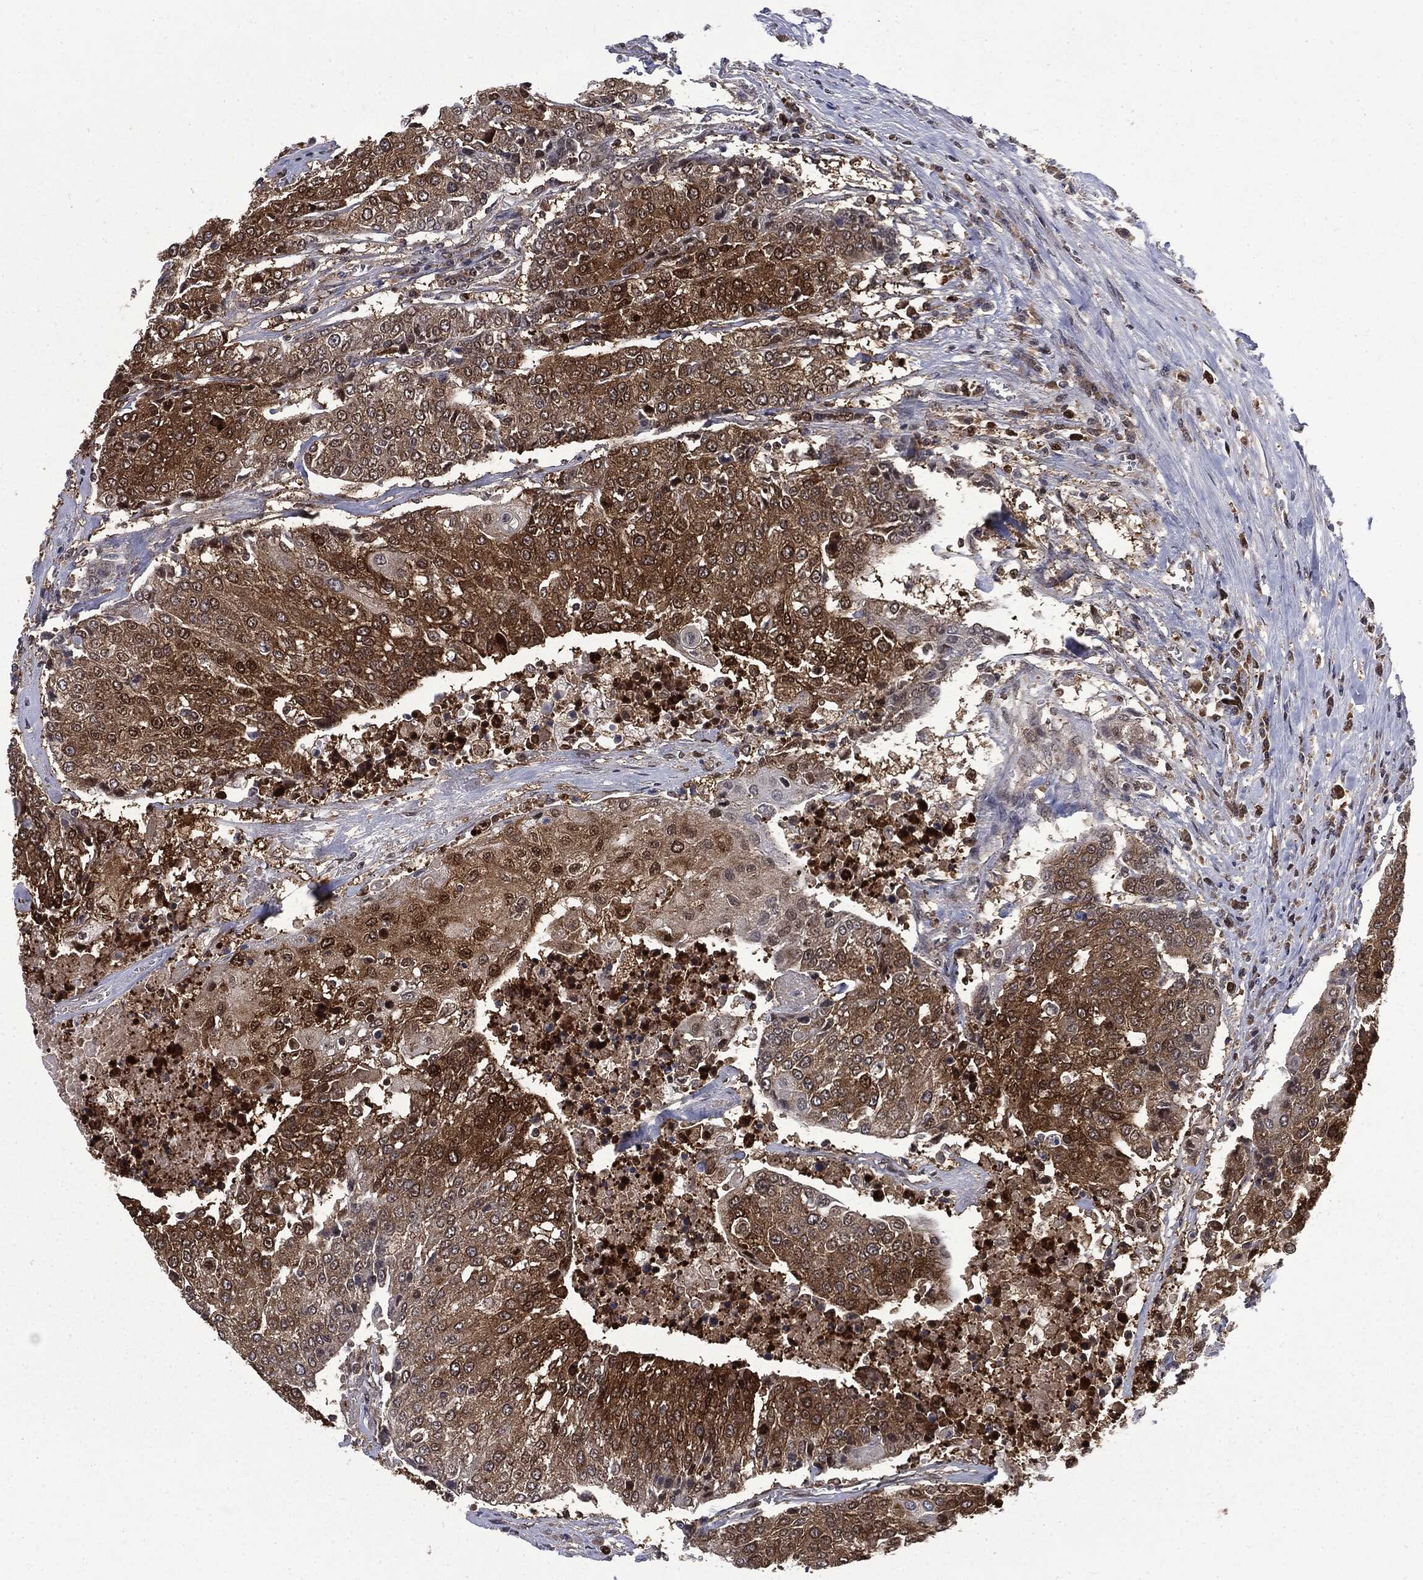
{"staining": {"intensity": "strong", "quantity": "25%-75%", "location": "cytoplasmic/membranous"}, "tissue": "urothelial cancer", "cell_type": "Tumor cells", "image_type": "cancer", "snomed": [{"axis": "morphology", "description": "Urothelial carcinoma, High grade"}, {"axis": "topography", "description": "Urinary bladder"}], "caption": "The photomicrograph displays immunohistochemical staining of urothelial cancer. There is strong cytoplasmic/membranous staining is appreciated in about 25%-75% of tumor cells.", "gene": "GPI", "patient": {"sex": "female", "age": 85}}